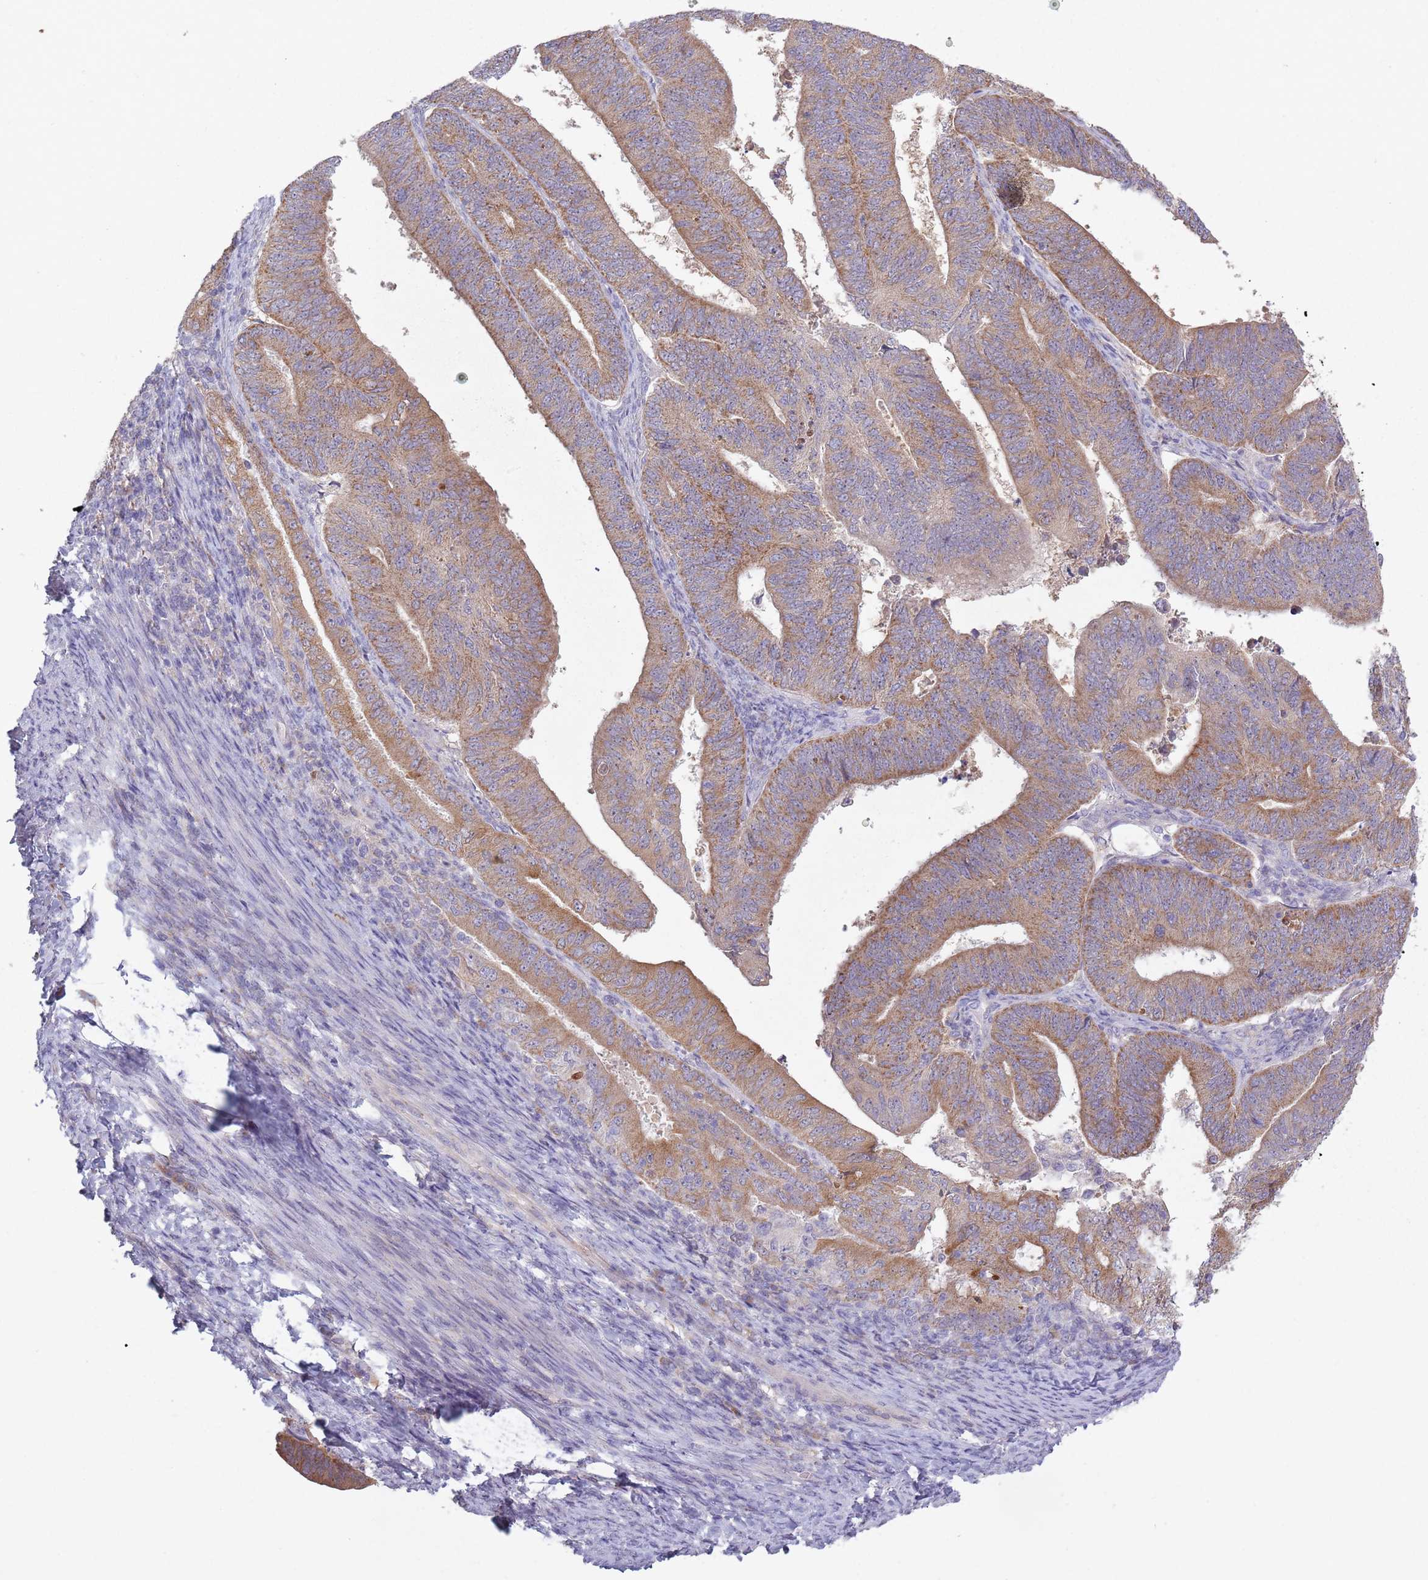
{"staining": {"intensity": "moderate", "quantity": "25%-75%", "location": "cytoplasmic/membranous"}, "tissue": "endometrial cancer", "cell_type": "Tumor cells", "image_type": "cancer", "snomed": [{"axis": "morphology", "description": "Adenocarcinoma, NOS"}, {"axis": "topography", "description": "Endometrium"}], "caption": "Adenocarcinoma (endometrial) stained with immunohistochemistry (IHC) reveals moderate cytoplasmic/membranous expression in approximately 25%-75% of tumor cells.", "gene": "COQ5", "patient": {"sex": "female", "age": 70}}